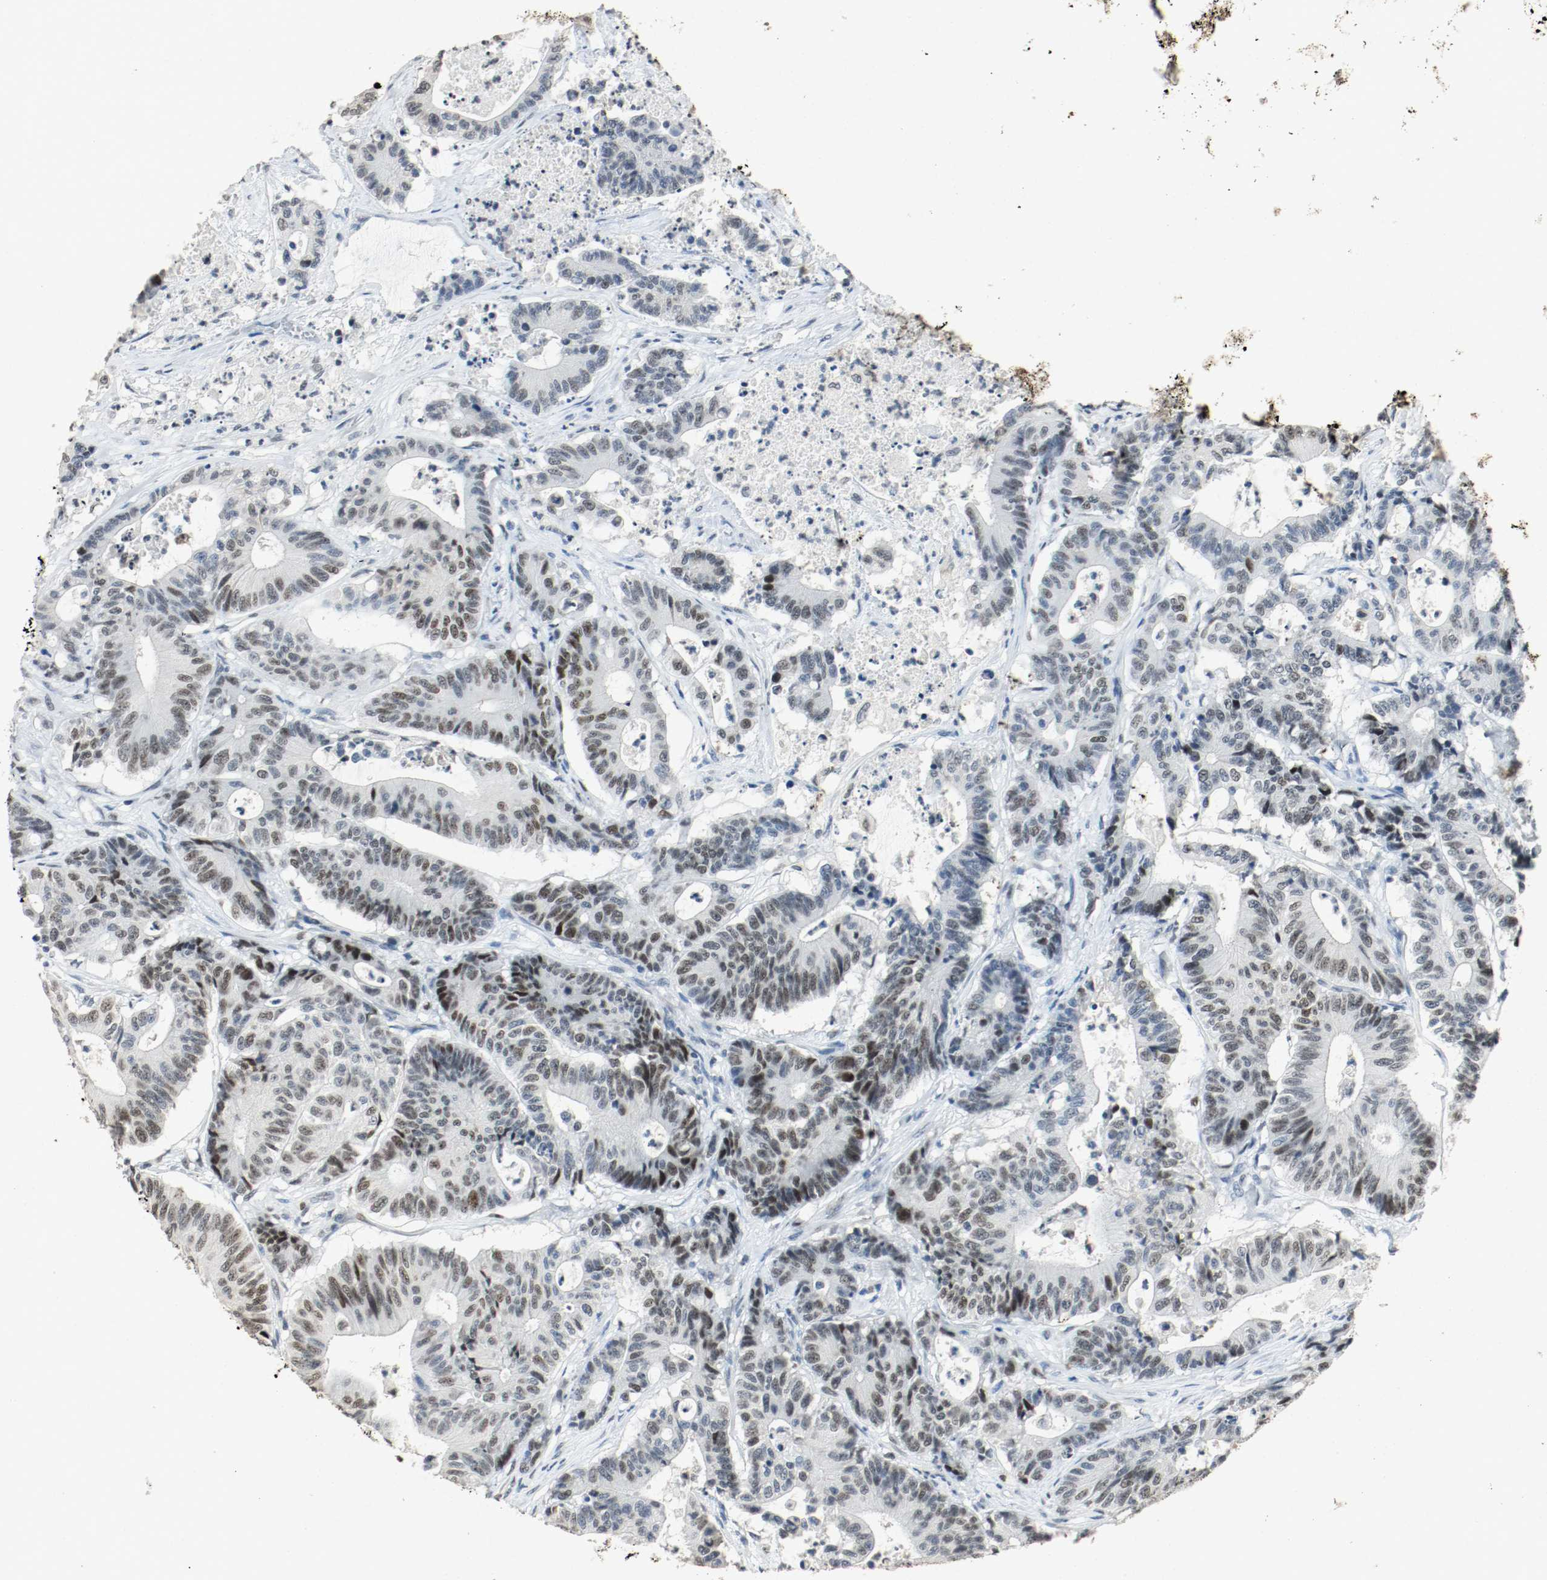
{"staining": {"intensity": "moderate", "quantity": "25%-75%", "location": "nuclear"}, "tissue": "colorectal cancer", "cell_type": "Tumor cells", "image_type": "cancer", "snomed": [{"axis": "morphology", "description": "Adenocarcinoma, NOS"}, {"axis": "topography", "description": "Colon"}], "caption": "Moderate nuclear positivity is present in approximately 25%-75% of tumor cells in colorectal adenocarcinoma. The staining is performed using DAB brown chromogen to label protein expression. The nuclei are counter-stained blue using hematoxylin.", "gene": "DNMT1", "patient": {"sex": "female", "age": 84}}